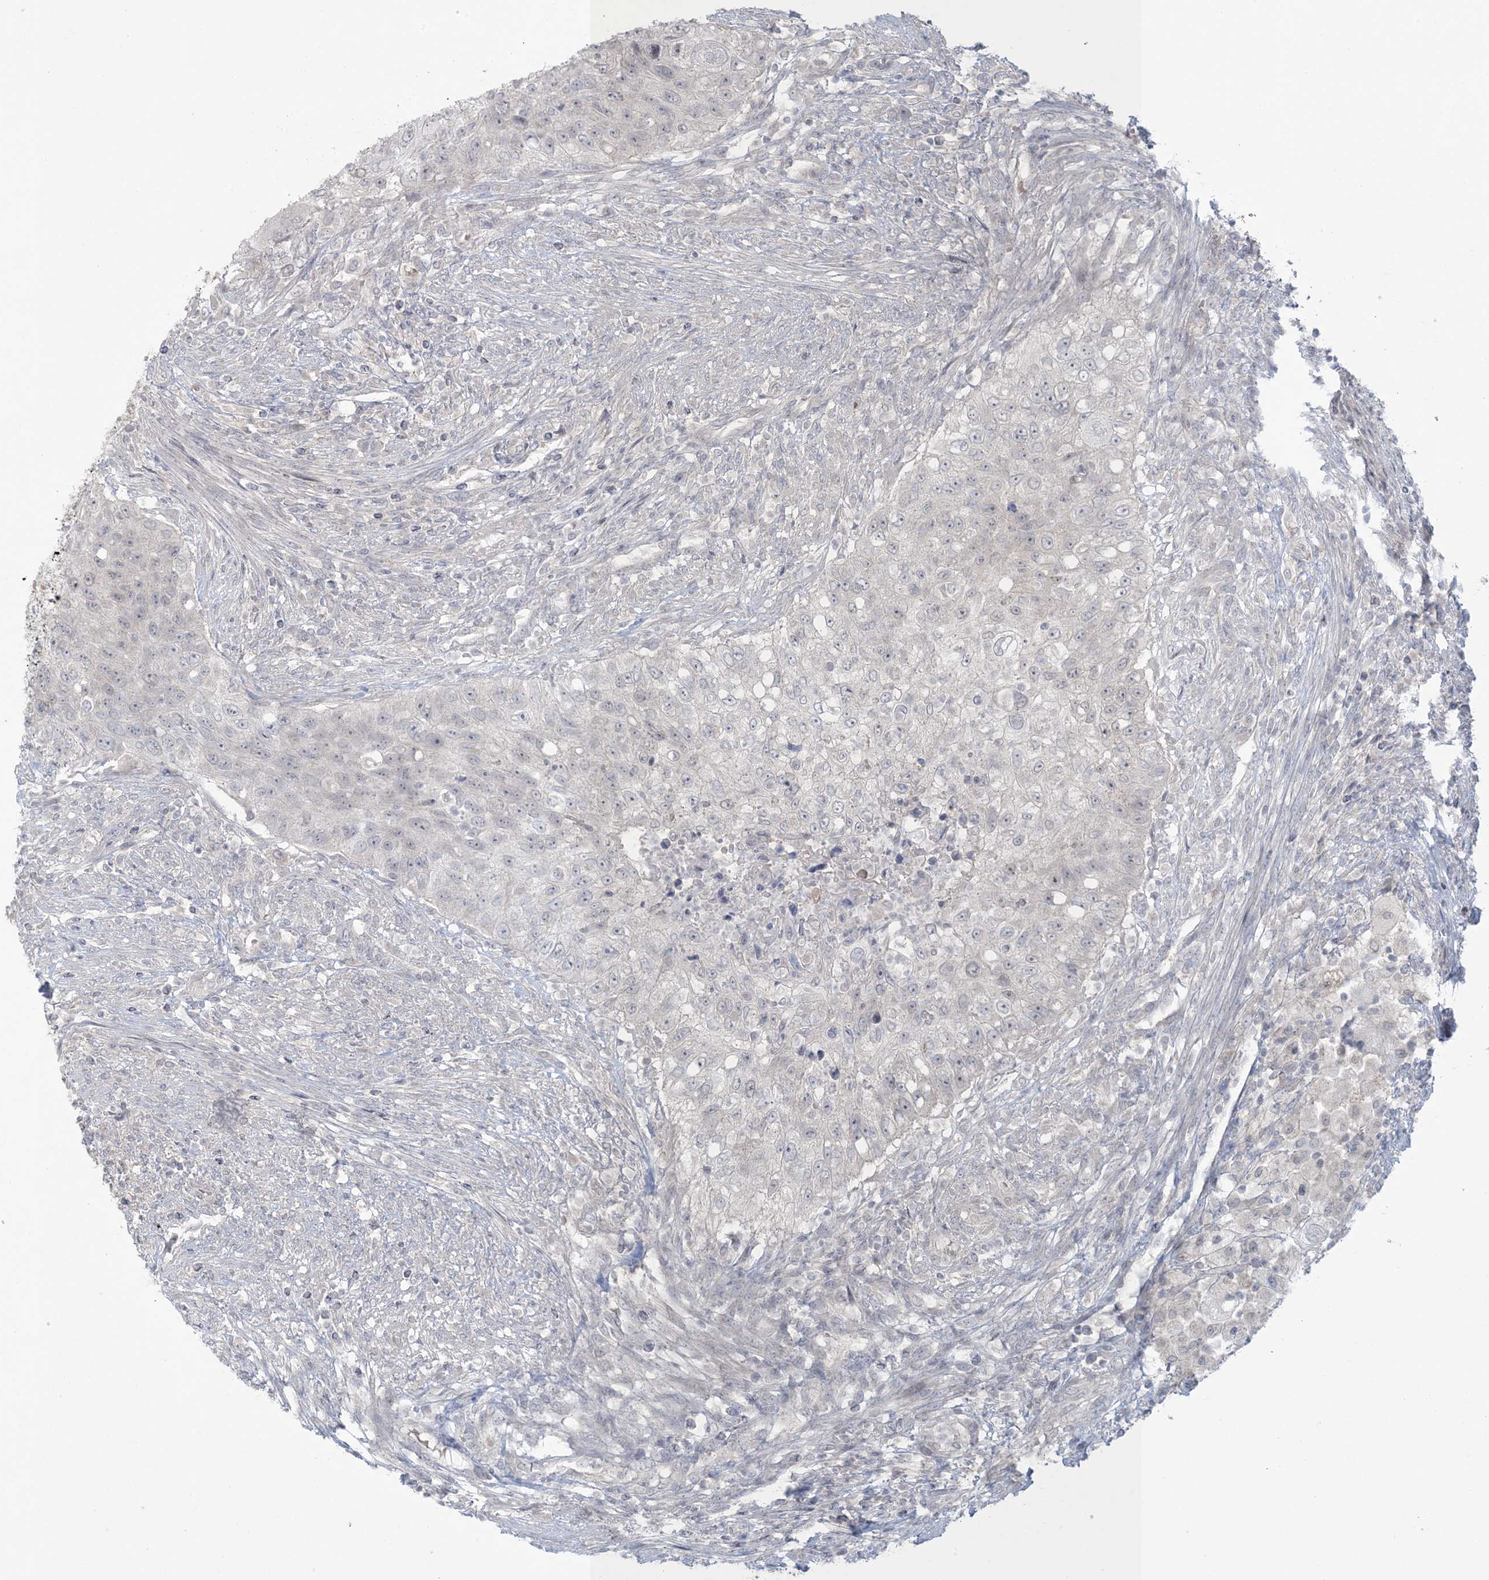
{"staining": {"intensity": "negative", "quantity": "none", "location": "none"}, "tissue": "urothelial cancer", "cell_type": "Tumor cells", "image_type": "cancer", "snomed": [{"axis": "morphology", "description": "Urothelial carcinoma, High grade"}, {"axis": "topography", "description": "Urinary bladder"}], "caption": "Tumor cells show no significant positivity in urothelial cancer.", "gene": "NRBP2", "patient": {"sex": "female", "age": 60}}